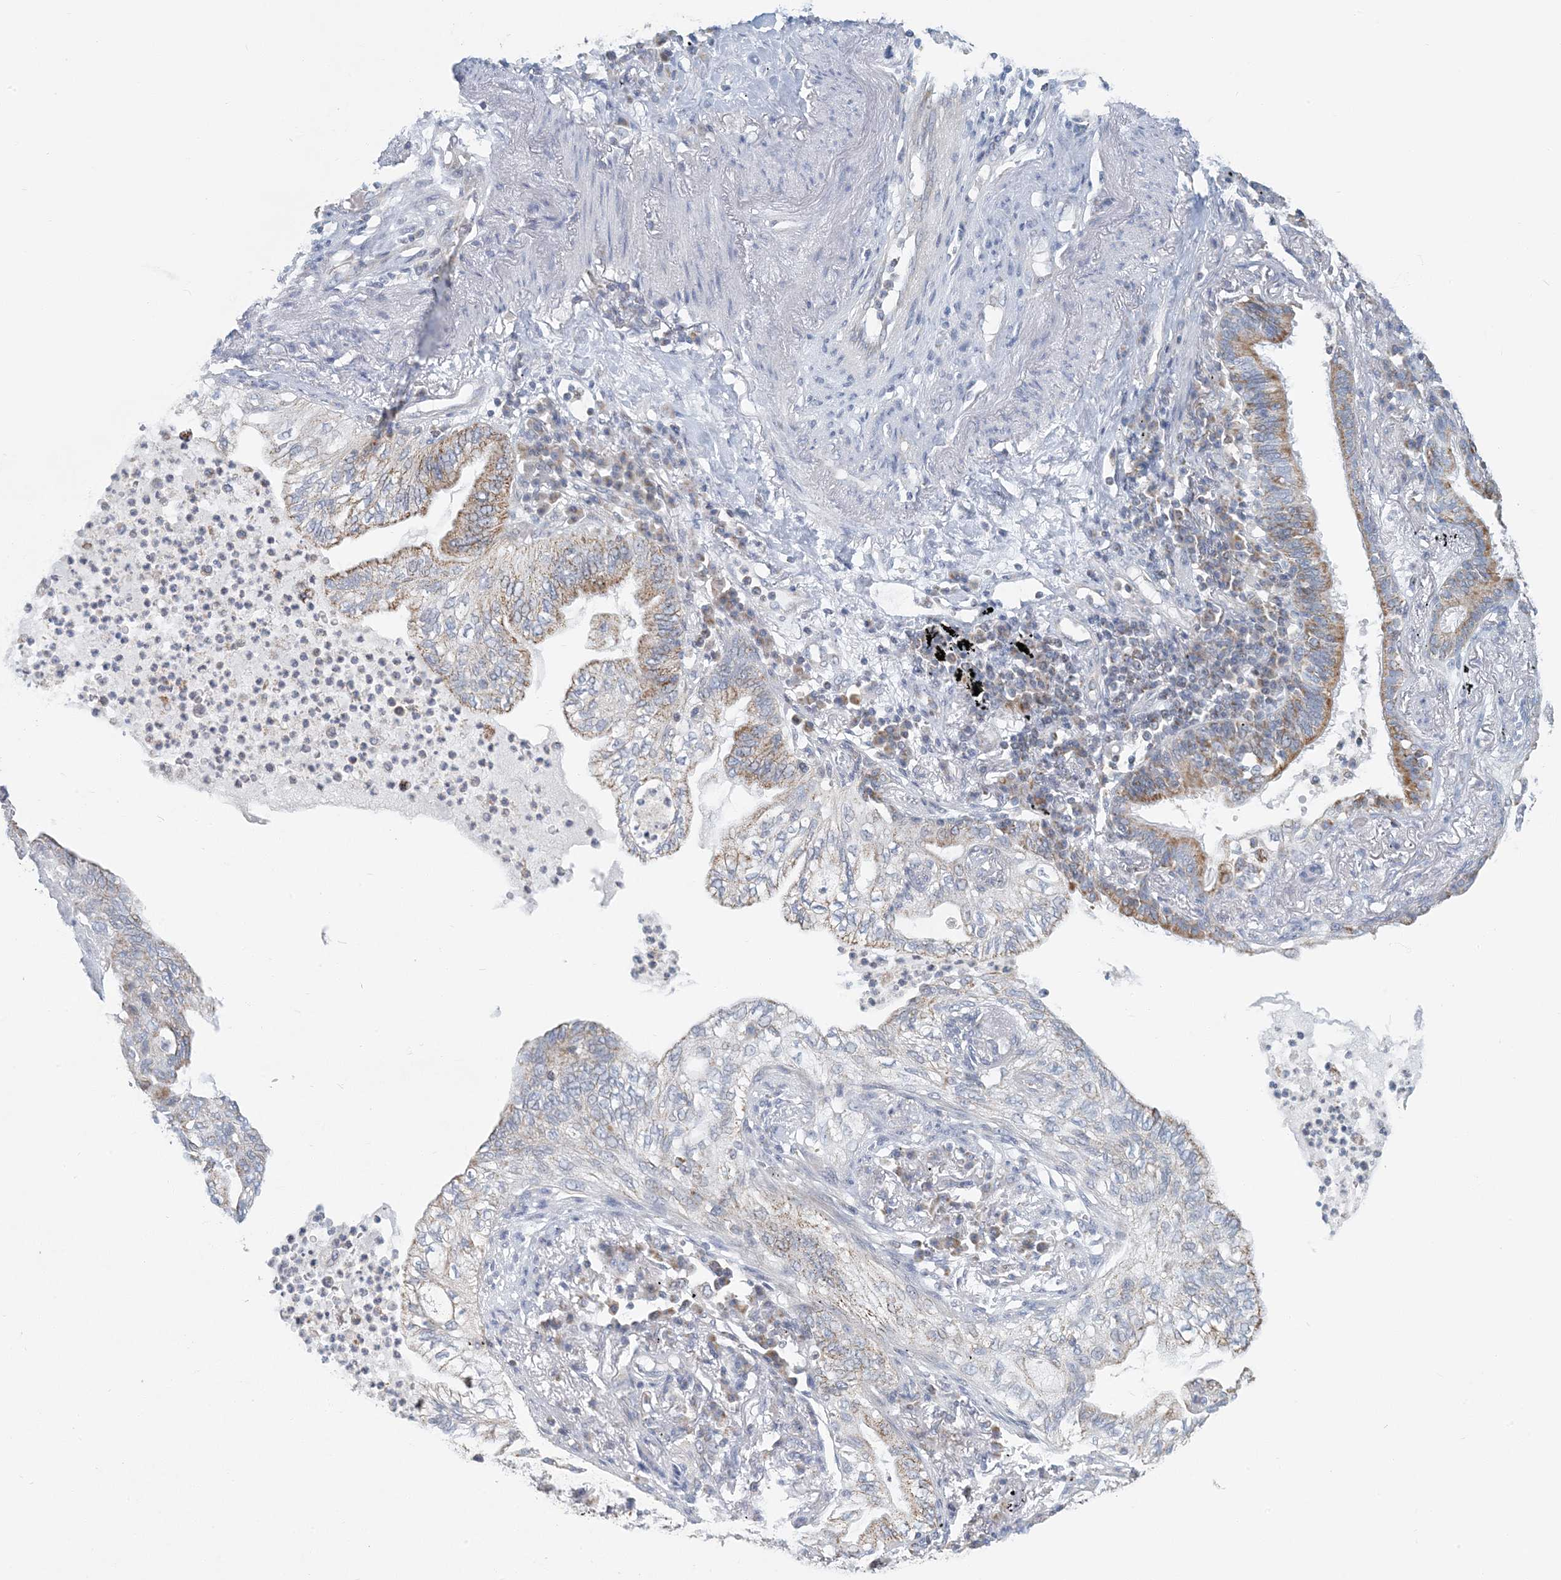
{"staining": {"intensity": "moderate", "quantity": "<25%", "location": "cytoplasmic/membranous"}, "tissue": "lung cancer", "cell_type": "Tumor cells", "image_type": "cancer", "snomed": [{"axis": "morphology", "description": "Normal tissue, NOS"}, {"axis": "morphology", "description": "Adenocarcinoma, NOS"}, {"axis": "topography", "description": "Bronchus"}, {"axis": "topography", "description": "Lung"}], "caption": "Immunohistochemistry of human lung cancer (adenocarcinoma) demonstrates low levels of moderate cytoplasmic/membranous staining in approximately <25% of tumor cells.", "gene": "BDH1", "patient": {"sex": "female", "age": 70}}